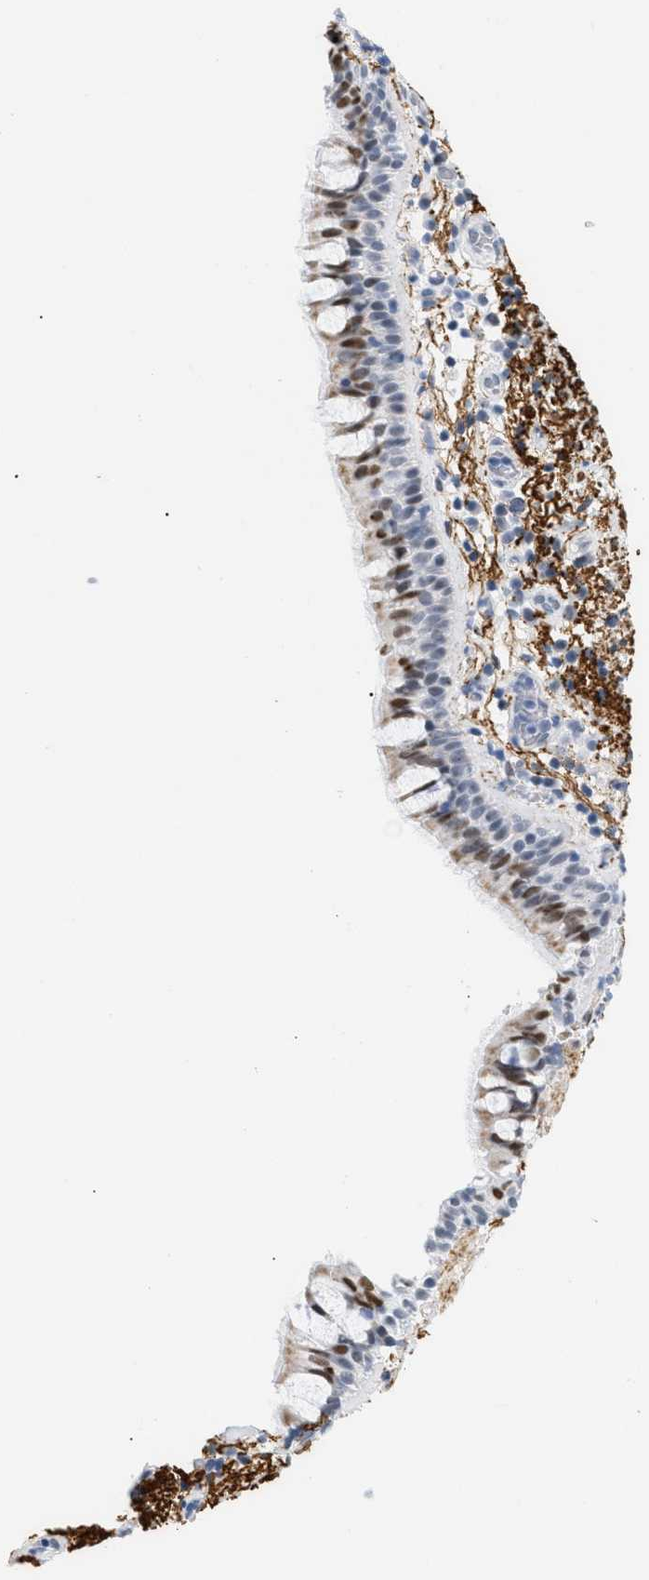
{"staining": {"intensity": "moderate", "quantity": "25%-75%", "location": "cytoplasmic/membranous,nuclear"}, "tissue": "bronchus", "cell_type": "Respiratory epithelial cells", "image_type": "normal", "snomed": [{"axis": "morphology", "description": "Normal tissue, NOS"}, {"axis": "morphology", "description": "Inflammation, NOS"}, {"axis": "topography", "description": "Cartilage tissue"}, {"axis": "topography", "description": "Bronchus"}], "caption": "A brown stain highlights moderate cytoplasmic/membranous,nuclear positivity of a protein in respiratory epithelial cells of unremarkable bronchus. (brown staining indicates protein expression, while blue staining denotes nuclei).", "gene": "ELN", "patient": {"sex": "male", "age": 77}}